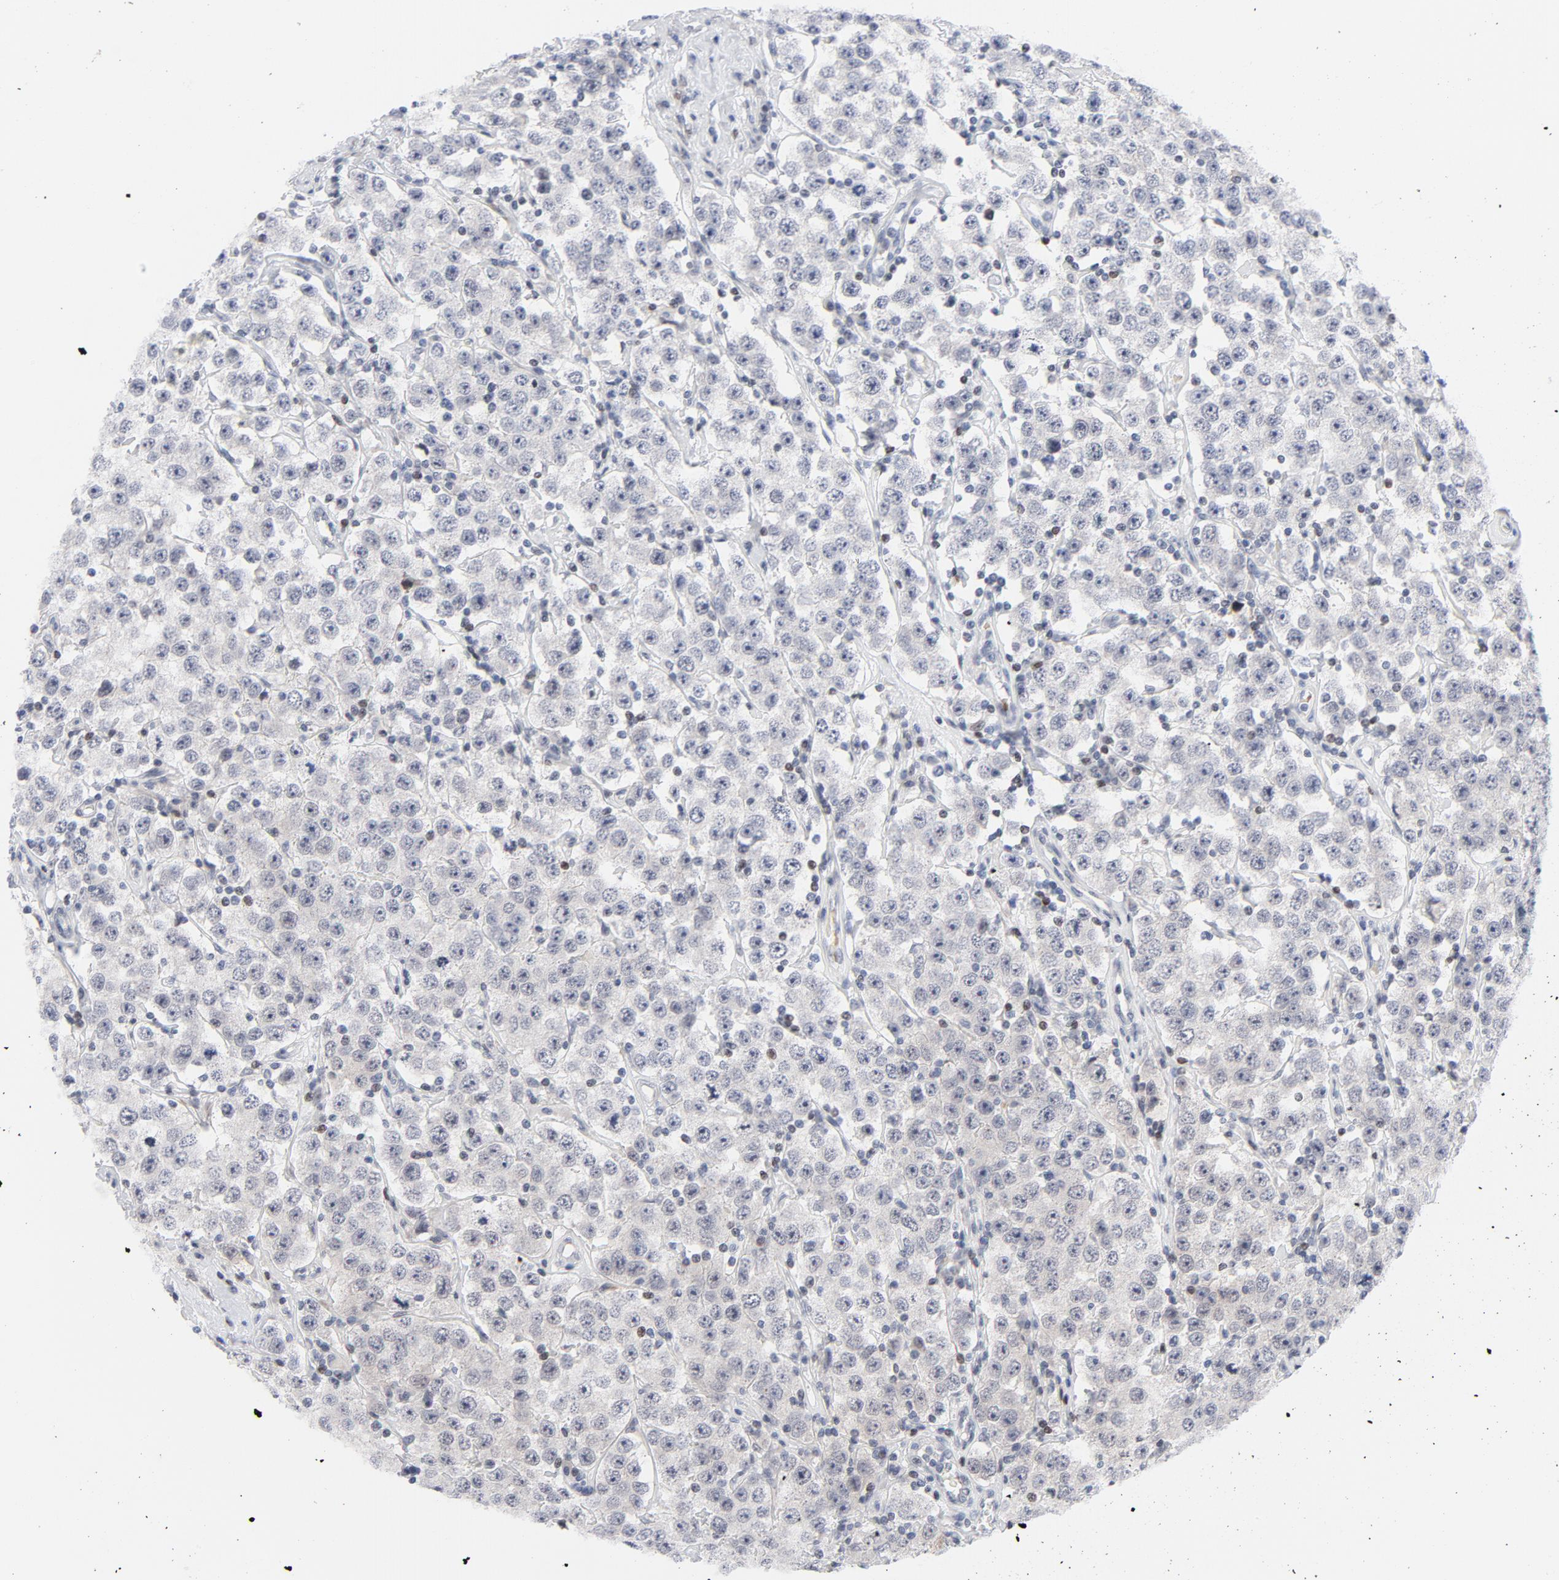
{"staining": {"intensity": "negative", "quantity": "none", "location": "none"}, "tissue": "testis cancer", "cell_type": "Tumor cells", "image_type": "cancer", "snomed": [{"axis": "morphology", "description": "Seminoma, NOS"}, {"axis": "topography", "description": "Testis"}], "caption": "Immunohistochemistry (IHC) image of testis cancer (seminoma) stained for a protein (brown), which demonstrates no staining in tumor cells.", "gene": "NFIC", "patient": {"sex": "male", "age": 52}}